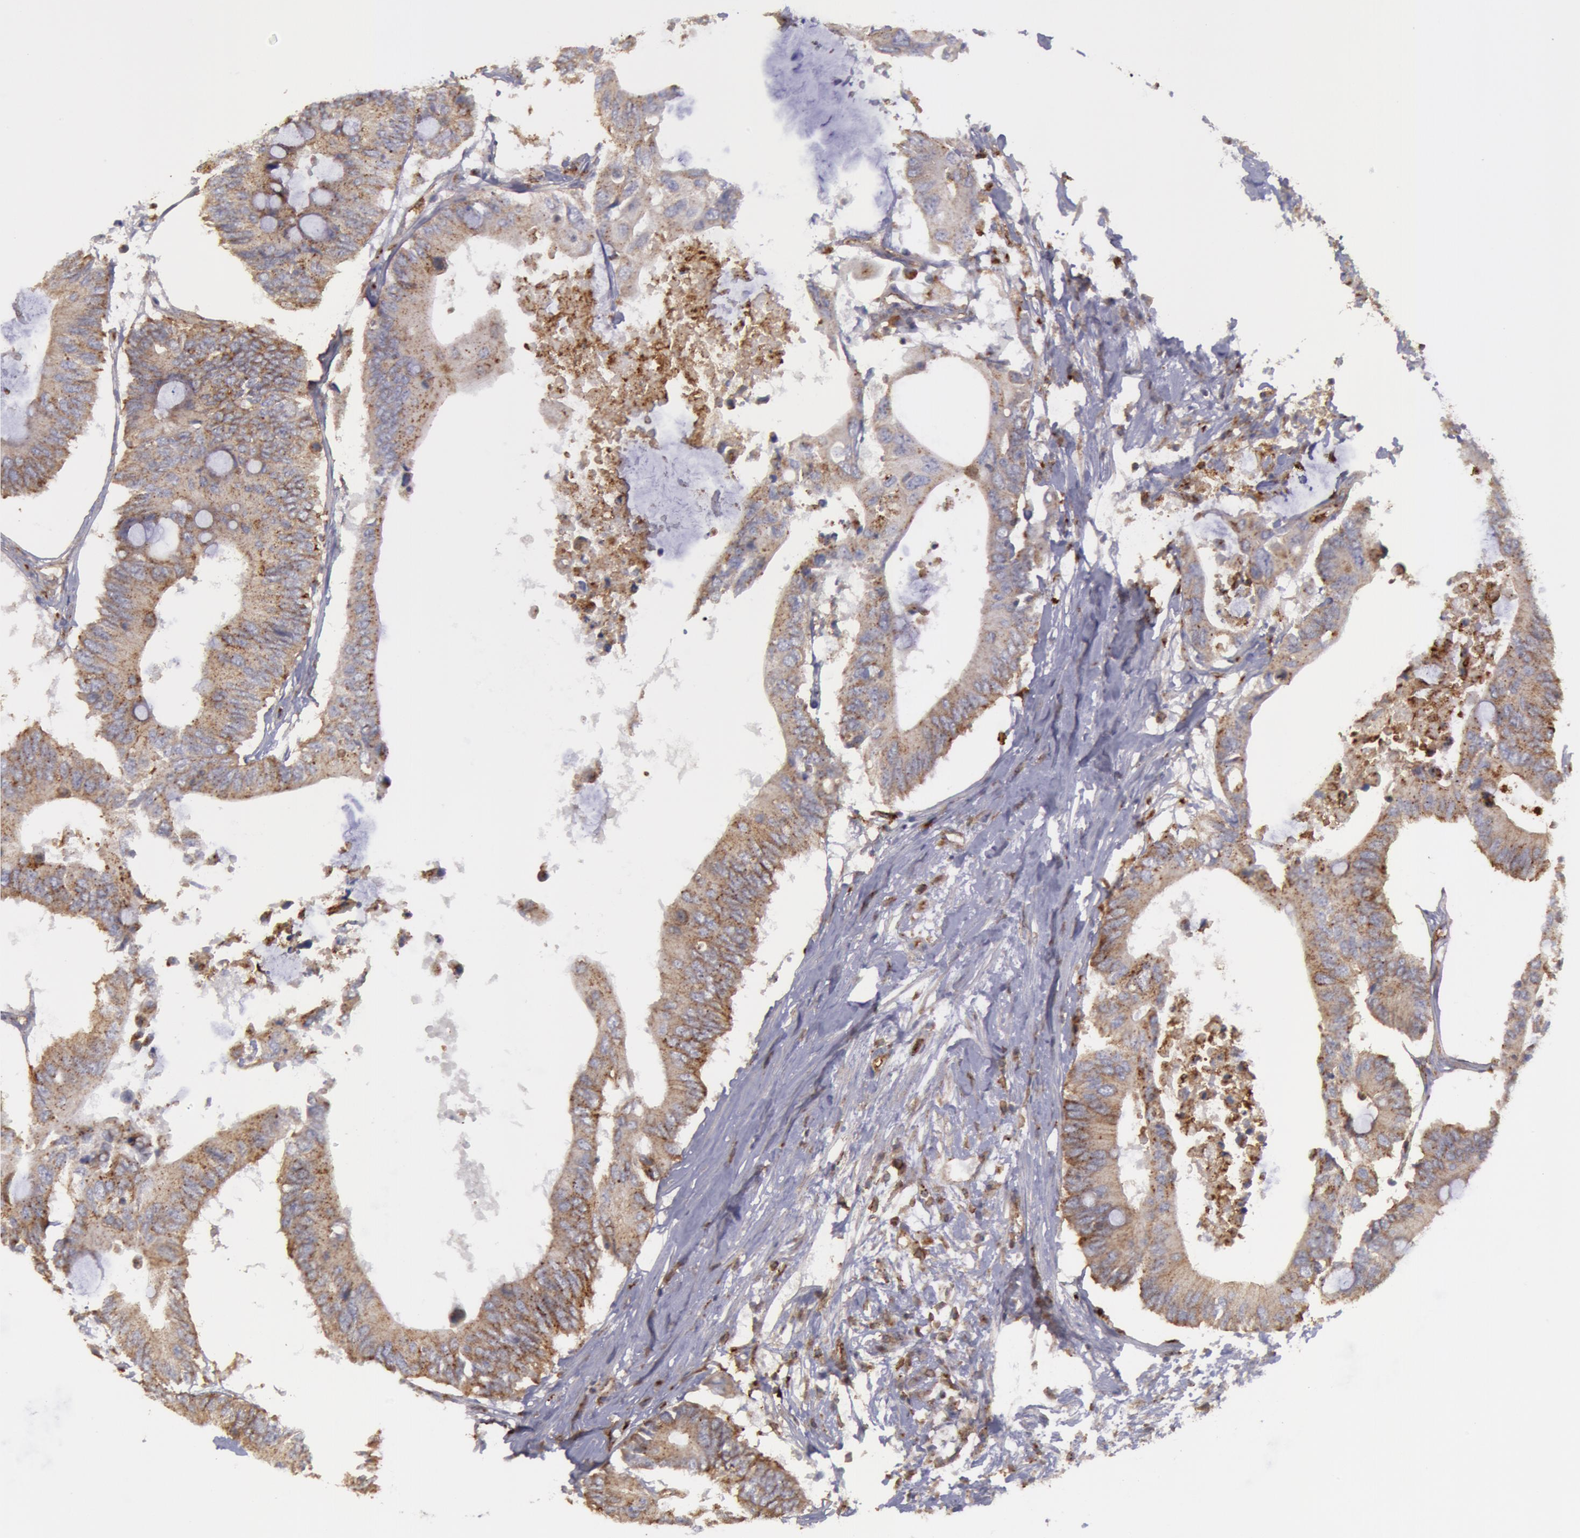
{"staining": {"intensity": "weak", "quantity": ">75%", "location": "cytoplasmic/membranous"}, "tissue": "colorectal cancer", "cell_type": "Tumor cells", "image_type": "cancer", "snomed": [{"axis": "morphology", "description": "Adenocarcinoma, NOS"}, {"axis": "topography", "description": "Colon"}], "caption": "Colorectal cancer stained for a protein displays weak cytoplasmic/membranous positivity in tumor cells.", "gene": "FLOT2", "patient": {"sex": "male", "age": 71}}